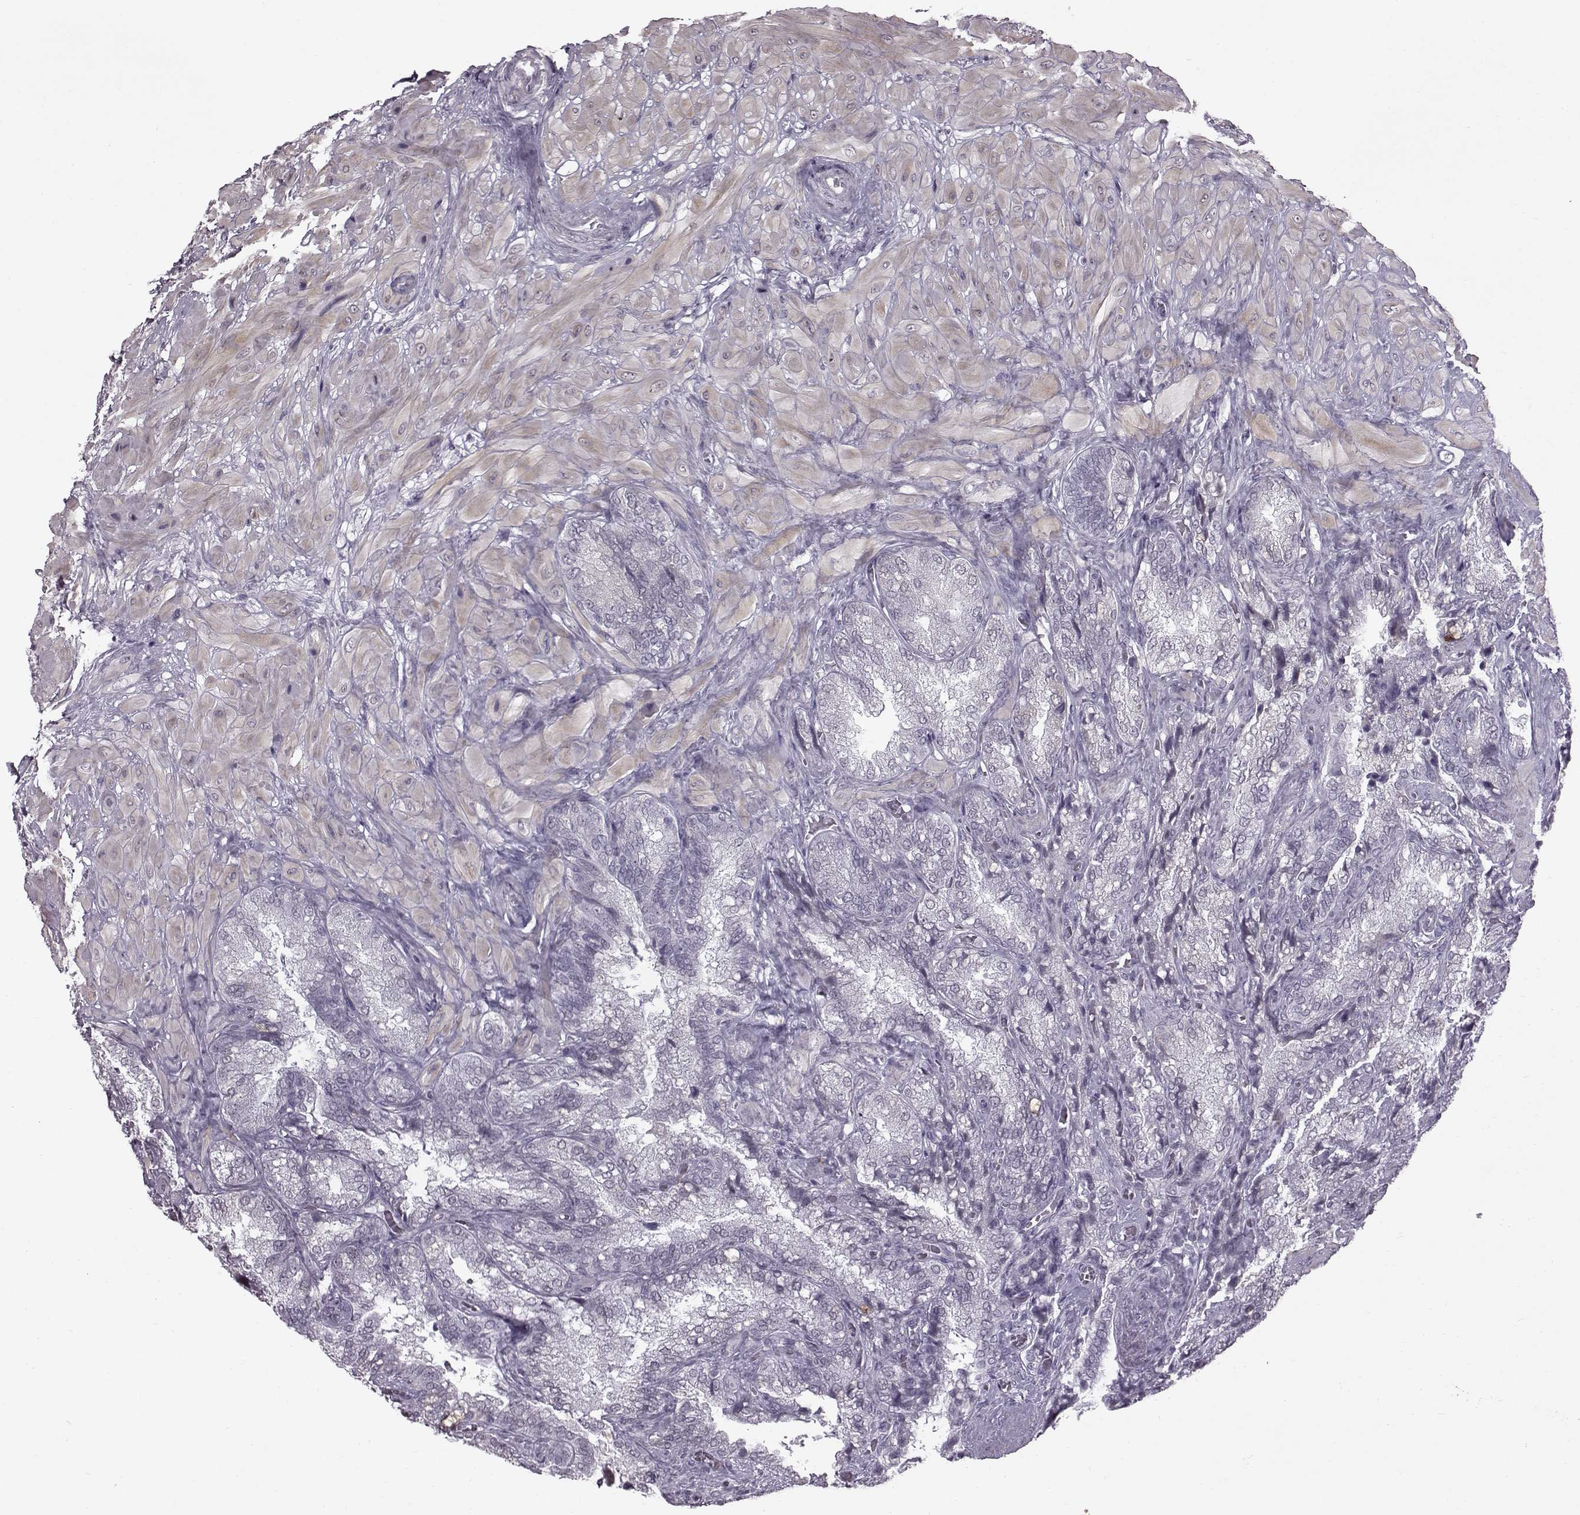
{"staining": {"intensity": "negative", "quantity": "none", "location": "none"}, "tissue": "seminal vesicle", "cell_type": "Glandular cells", "image_type": "normal", "snomed": [{"axis": "morphology", "description": "Normal tissue, NOS"}, {"axis": "topography", "description": "Seminal veicle"}], "caption": "Protein analysis of unremarkable seminal vesicle reveals no significant positivity in glandular cells.", "gene": "SLC28A2", "patient": {"sex": "male", "age": 57}}